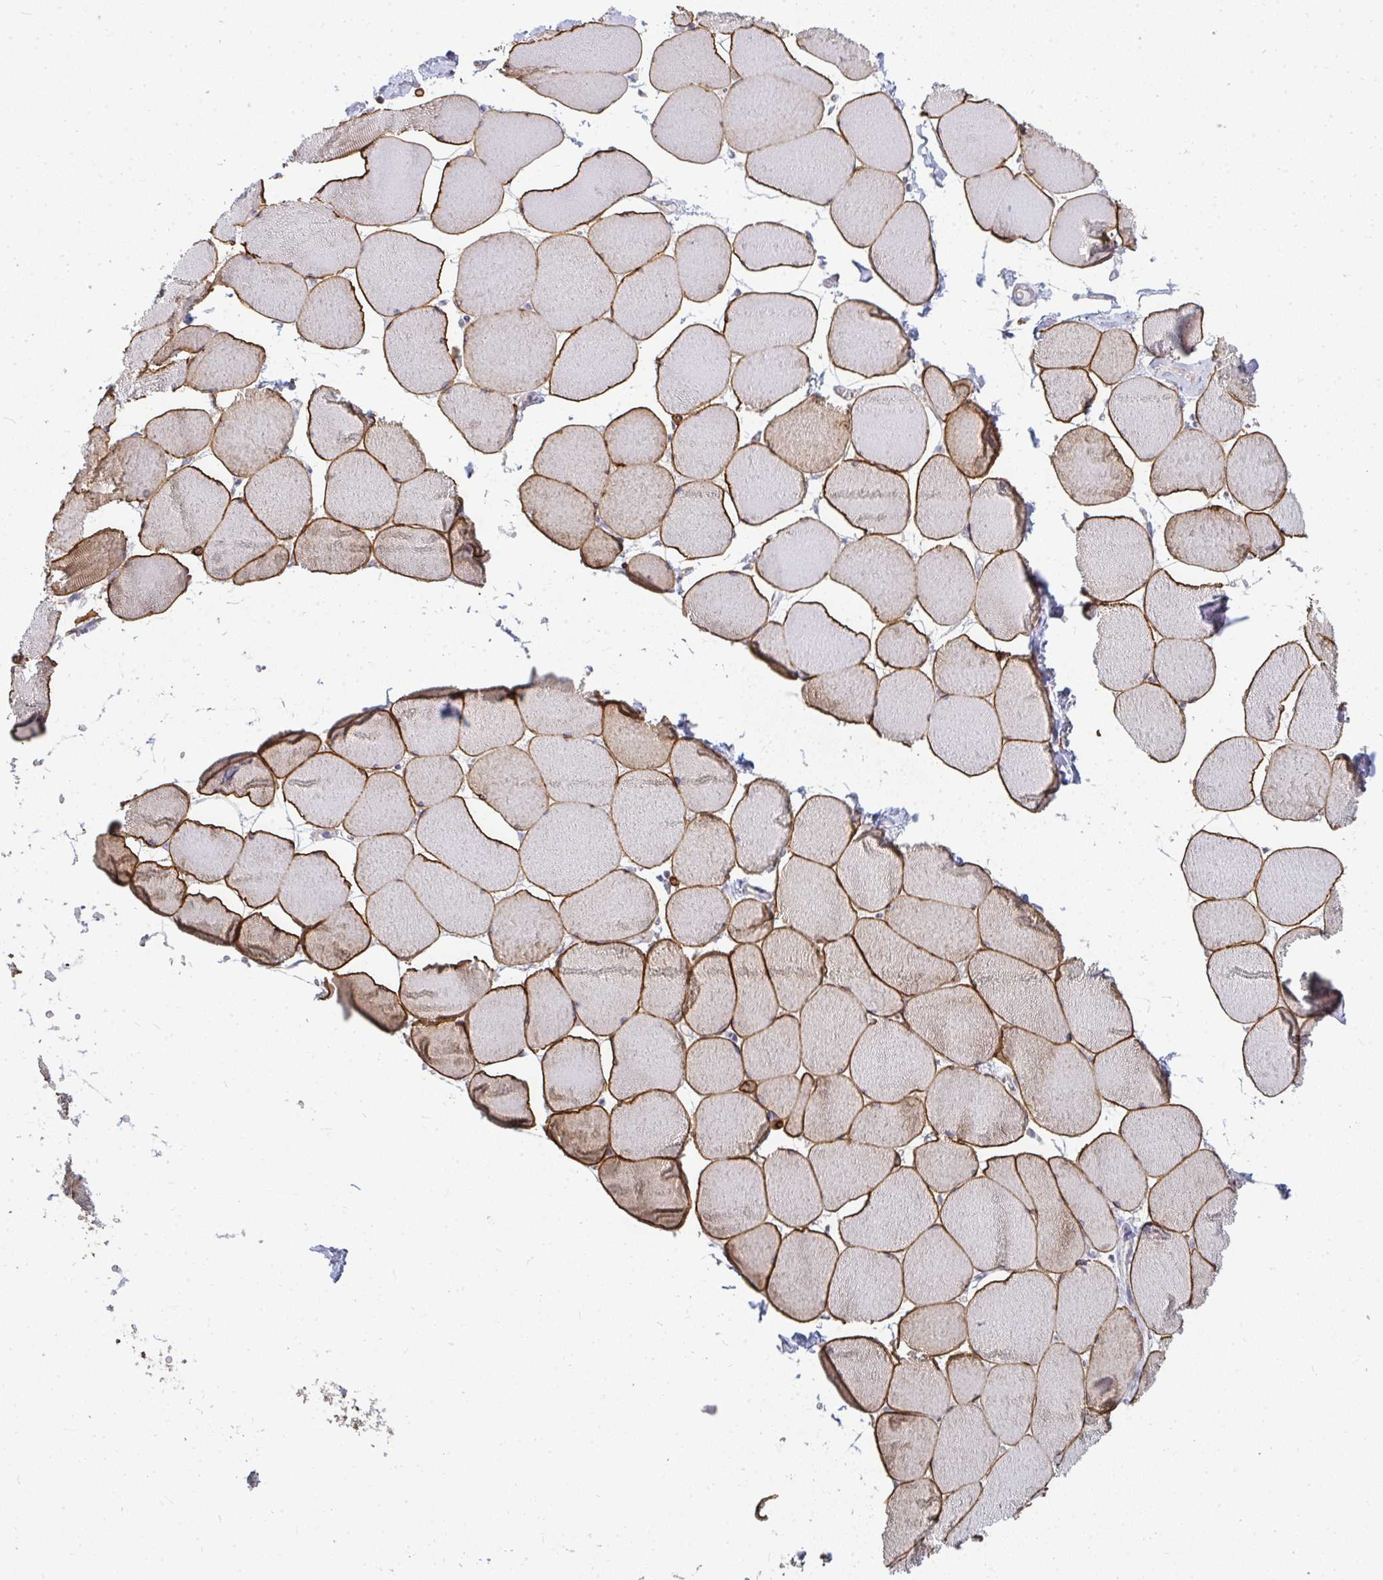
{"staining": {"intensity": "moderate", "quantity": ">75%", "location": "cytoplasmic/membranous"}, "tissue": "skeletal muscle", "cell_type": "Myocytes", "image_type": "normal", "snomed": [{"axis": "morphology", "description": "Normal tissue, NOS"}, {"axis": "topography", "description": "Skeletal muscle"}], "caption": "IHC (DAB (3,3'-diaminobenzidine)) staining of normal skeletal muscle reveals moderate cytoplasmic/membranous protein positivity in about >75% of myocytes.", "gene": "FAHD1", "patient": {"sex": "female", "age": 75}}